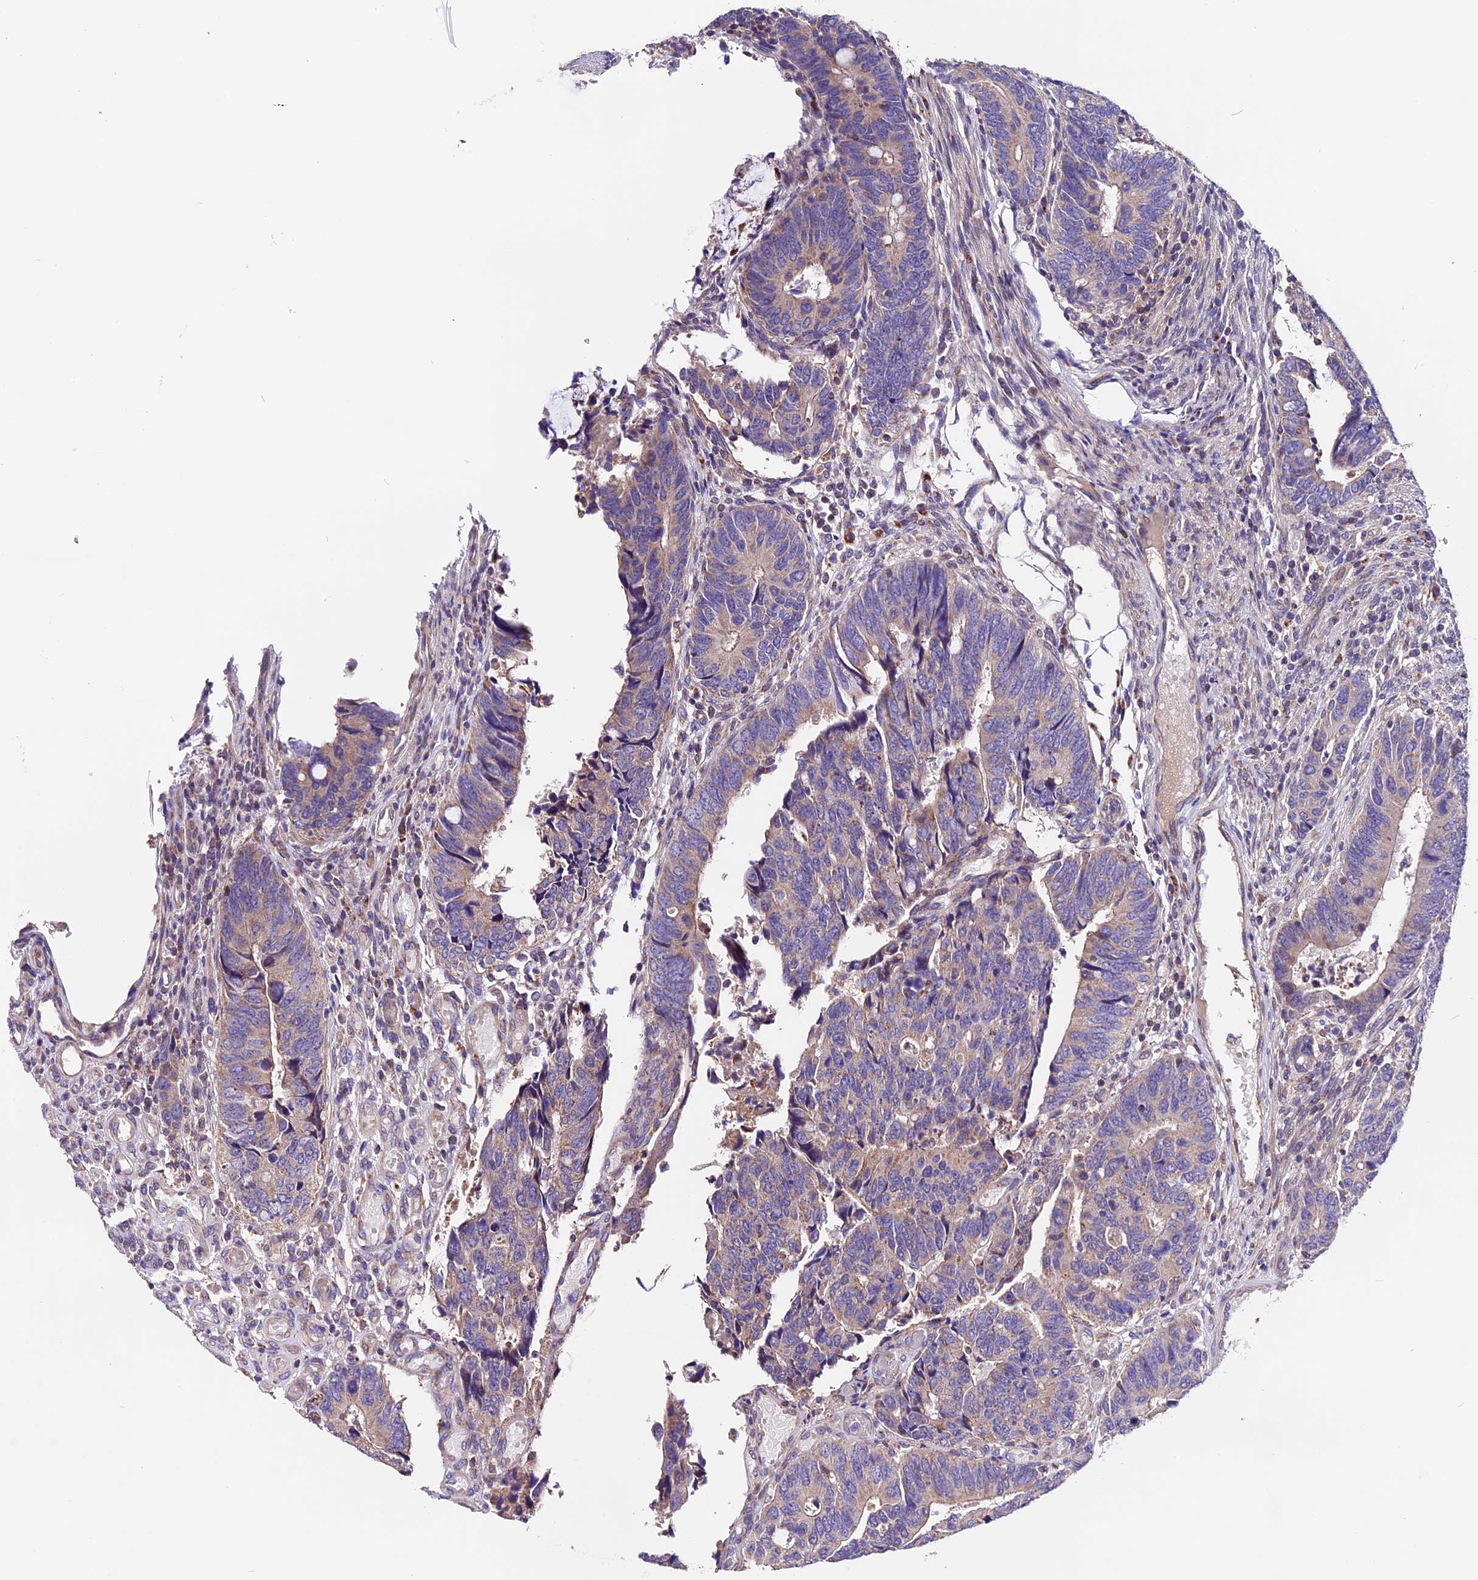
{"staining": {"intensity": "weak", "quantity": "25%-75%", "location": "cytoplasmic/membranous"}, "tissue": "colorectal cancer", "cell_type": "Tumor cells", "image_type": "cancer", "snomed": [{"axis": "morphology", "description": "Adenocarcinoma, NOS"}, {"axis": "topography", "description": "Colon"}], "caption": "Immunohistochemical staining of colorectal adenocarcinoma exhibits low levels of weak cytoplasmic/membranous staining in about 25%-75% of tumor cells. The staining was performed using DAB (3,3'-diaminobenzidine) to visualize the protein expression in brown, while the nuclei were stained in blue with hematoxylin (Magnification: 20x).", "gene": "DDX28", "patient": {"sex": "male", "age": 87}}